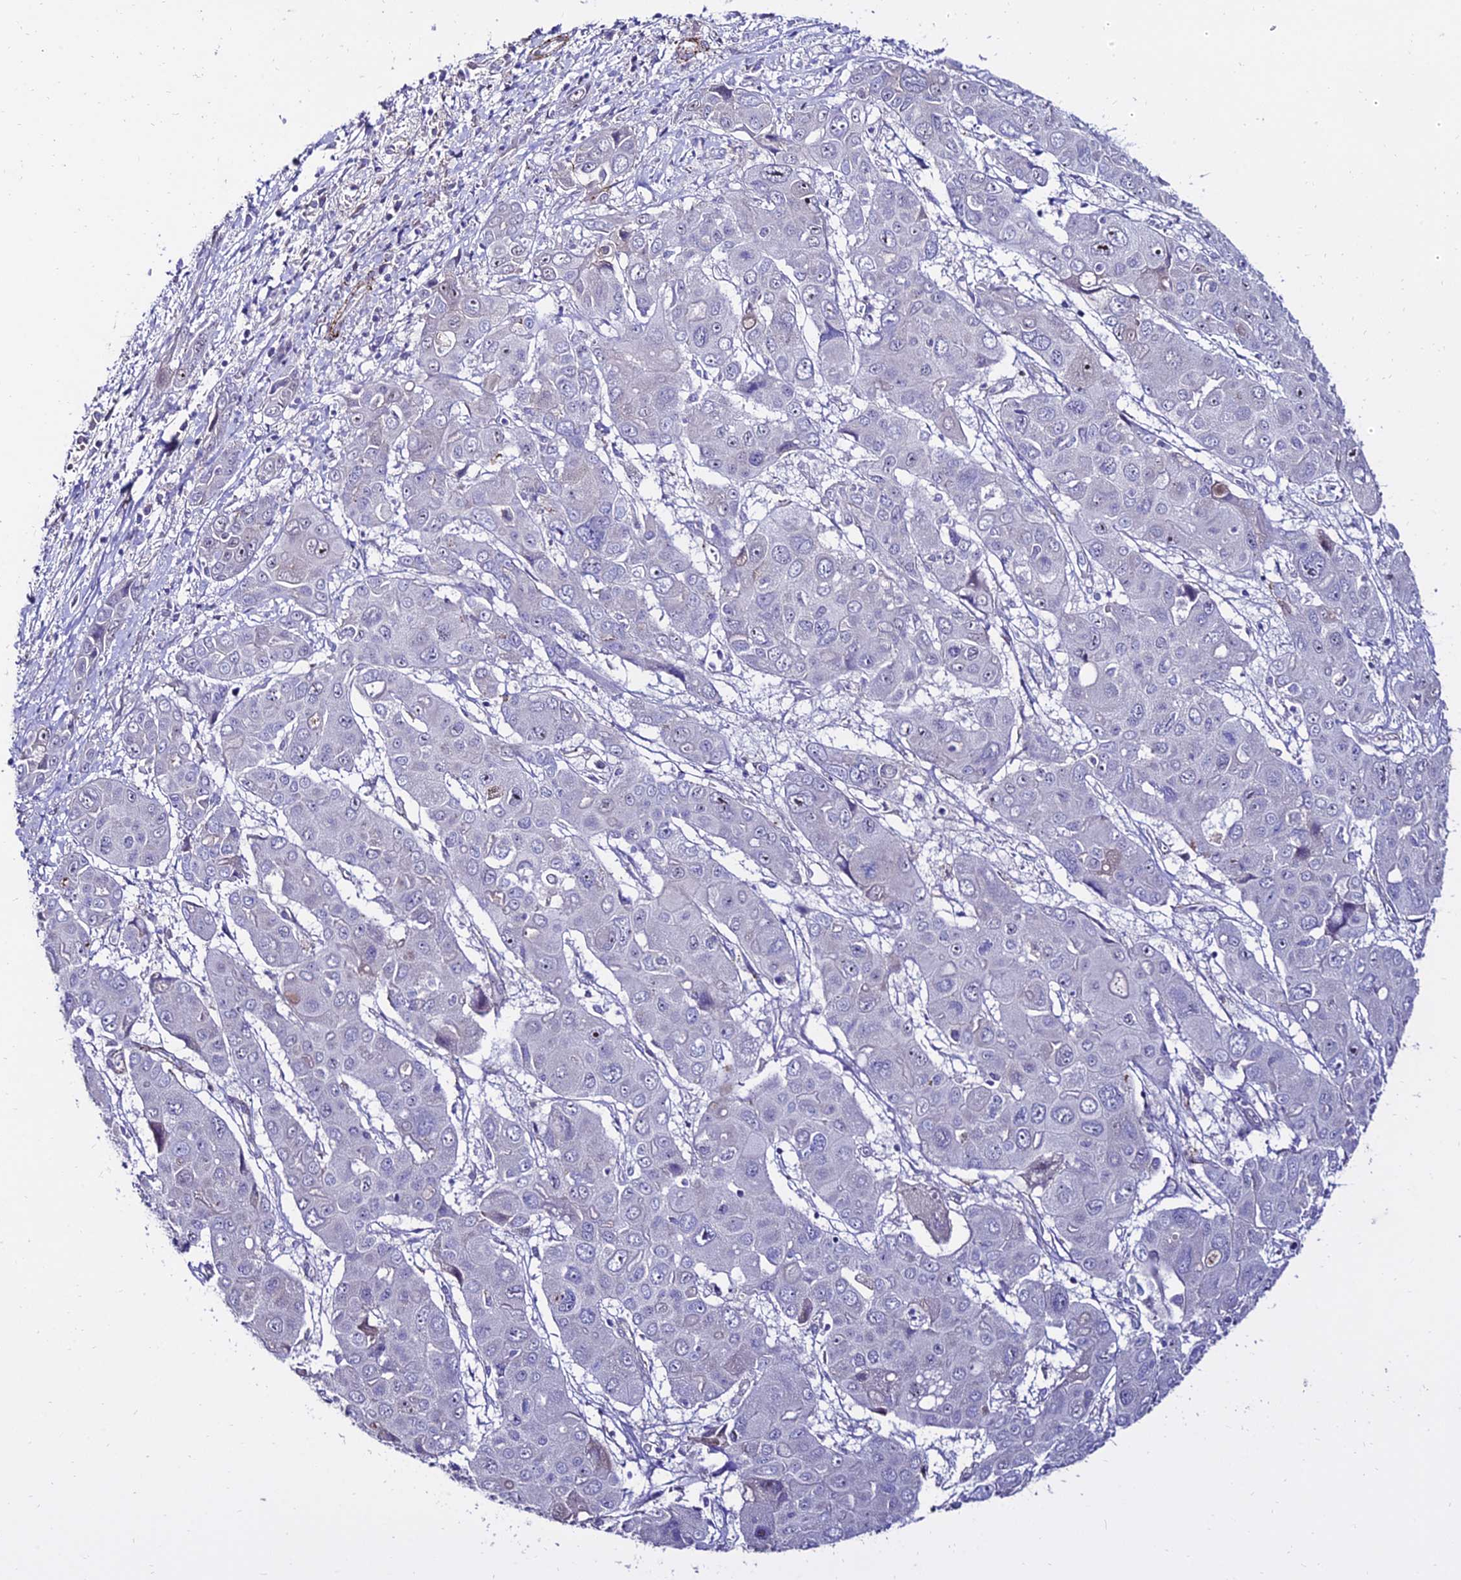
{"staining": {"intensity": "negative", "quantity": "none", "location": "none"}, "tissue": "liver cancer", "cell_type": "Tumor cells", "image_type": "cancer", "snomed": [{"axis": "morphology", "description": "Cholangiocarcinoma"}, {"axis": "topography", "description": "Liver"}], "caption": "High power microscopy micrograph of an IHC photomicrograph of liver cancer (cholangiocarcinoma), revealing no significant expression in tumor cells. (Immunohistochemistry (ihc), brightfield microscopy, high magnification).", "gene": "ALDH3B2", "patient": {"sex": "male", "age": 67}}